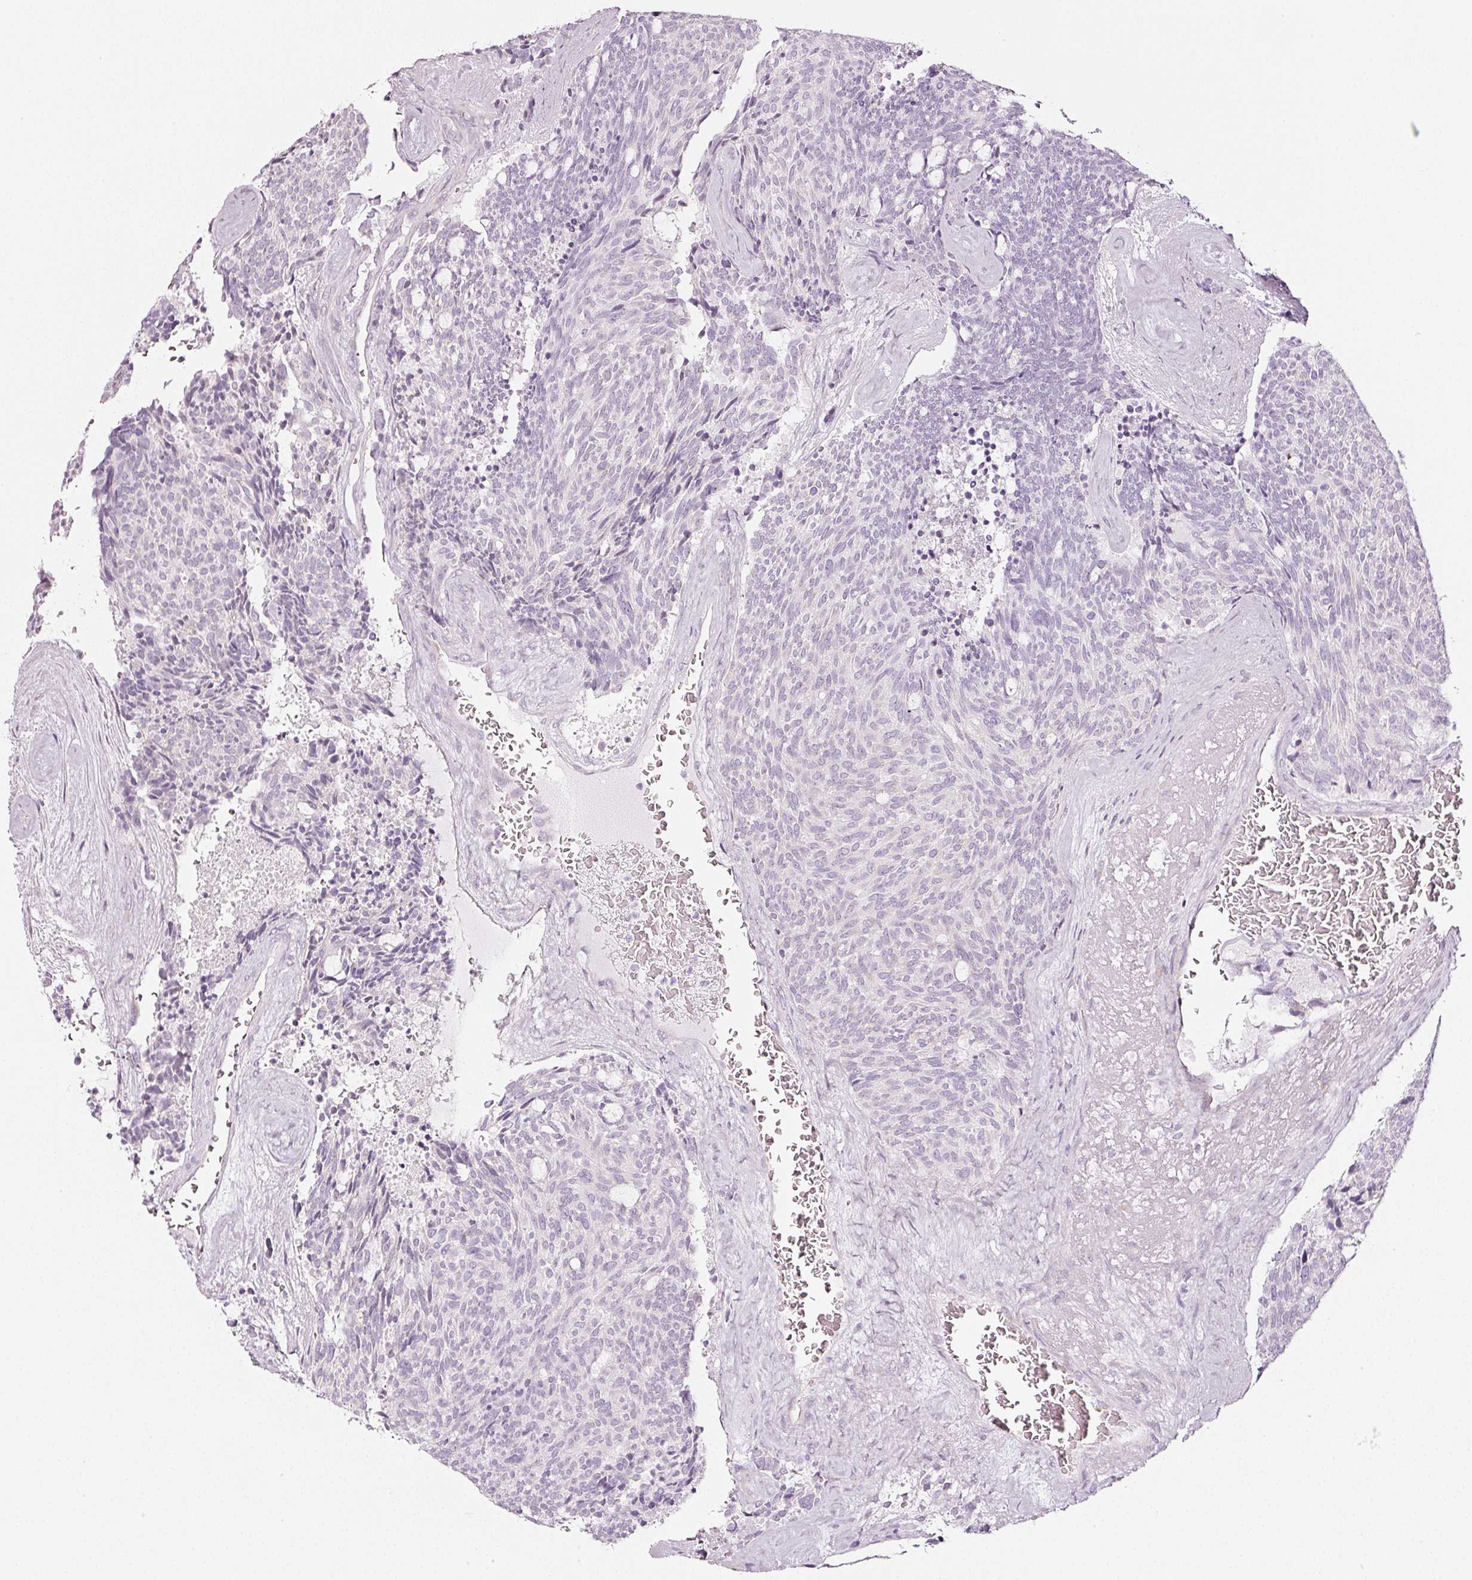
{"staining": {"intensity": "negative", "quantity": "none", "location": "none"}, "tissue": "carcinoid", "cell_type": "Tumor cells", "image_type": "cancer", "snomed": [{"axis": "morphology", "description": "Carcinoid, malignant, NOS"}, {"axis": "topography", "description": "Pancreas"}], "caption": "Histopathology image shows no protein staining in tumor cells of malignant carcinoid tissue.", "gene": "SDF4", "patient": {"sex": "female", "age": 54}}